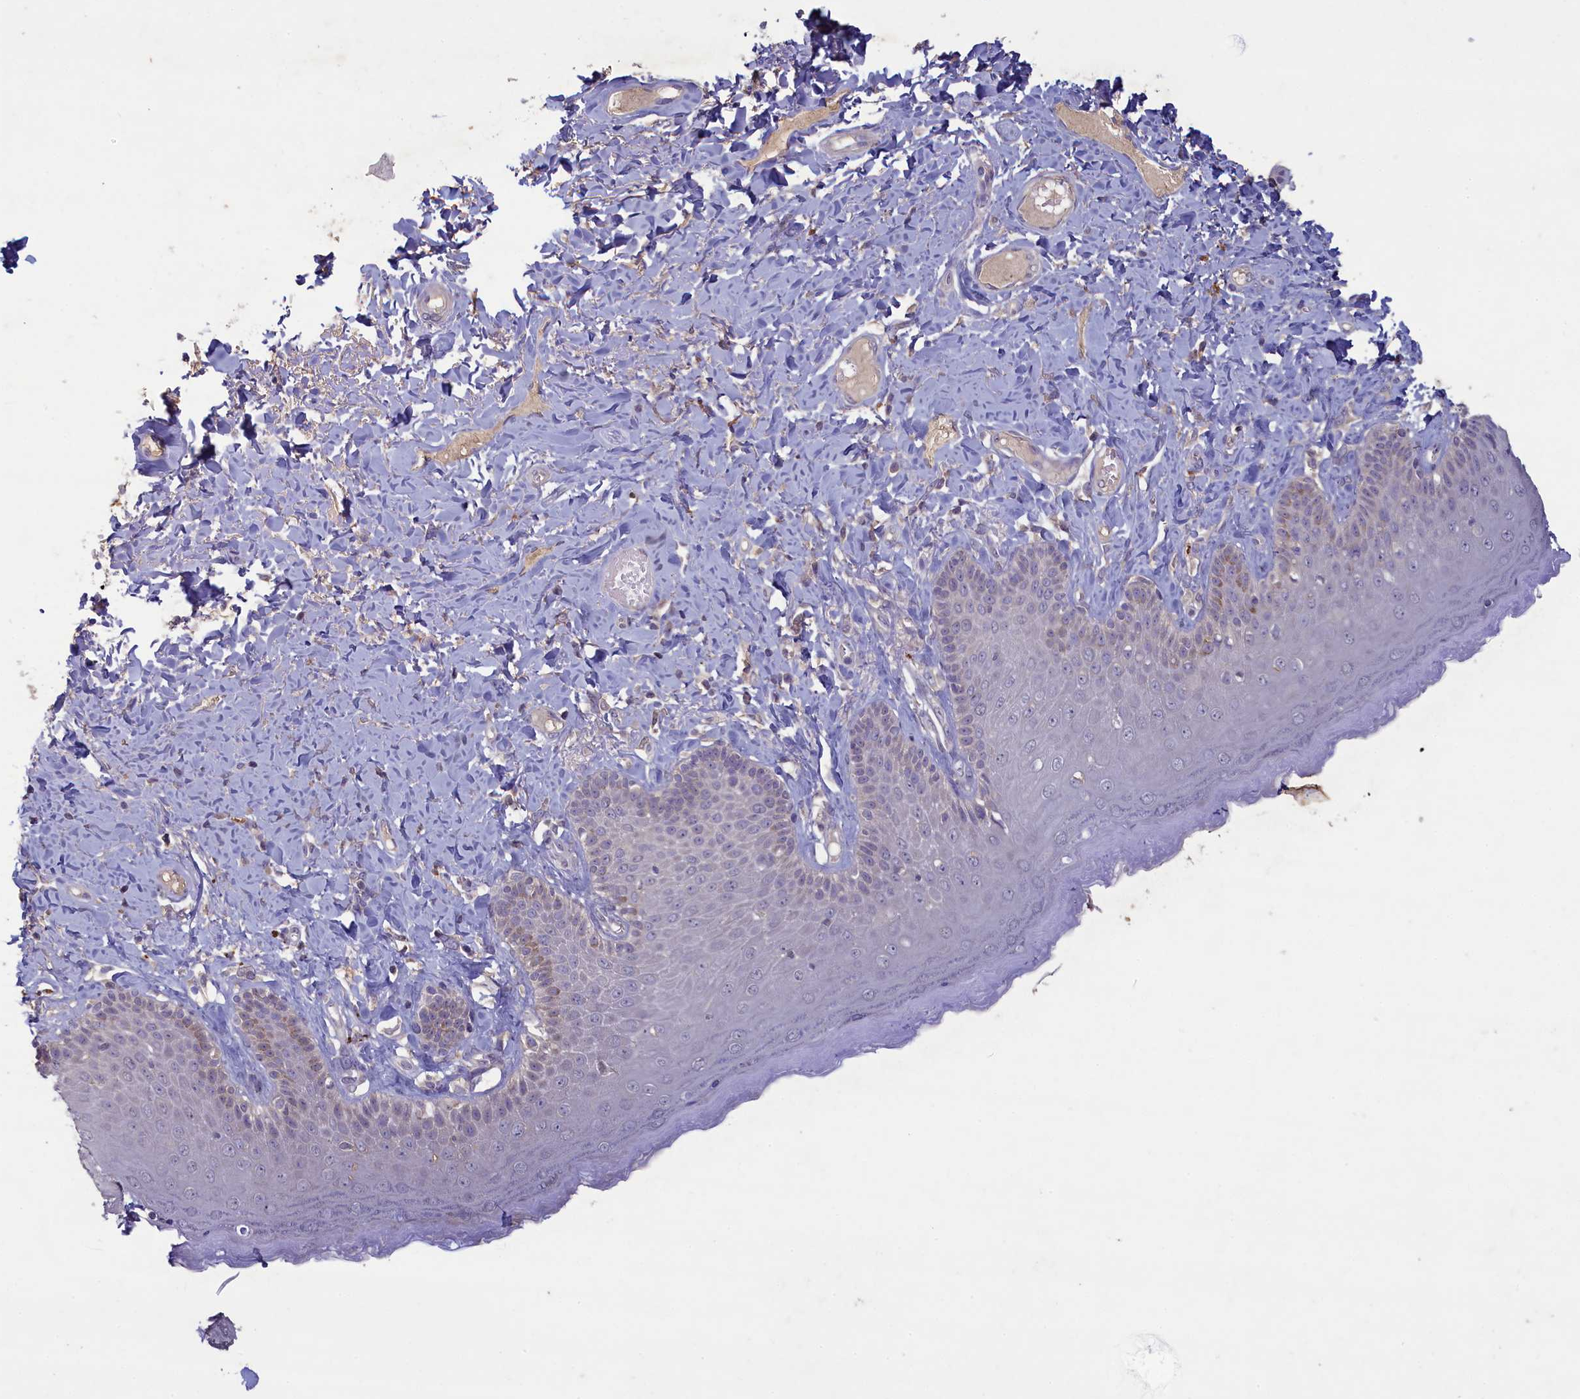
{"staining": {"intensity": "negative", "quantity": "none", "location": "none"}, "tissue": "skin", "cell_type": "Epidermal cells", "image_type": "normal", "snomed": [{"axis": "morphology", "description": "Normal tissue, NOS"}, {"axis": "topography", "description": "Anal"}], "caption": "The micrograph exhibits no staining of epidermal cells in benign skin. Nuclei are stained in blue.", "gene": "ATF7IP2", "patient": {"sex": "male", "age": 69}}